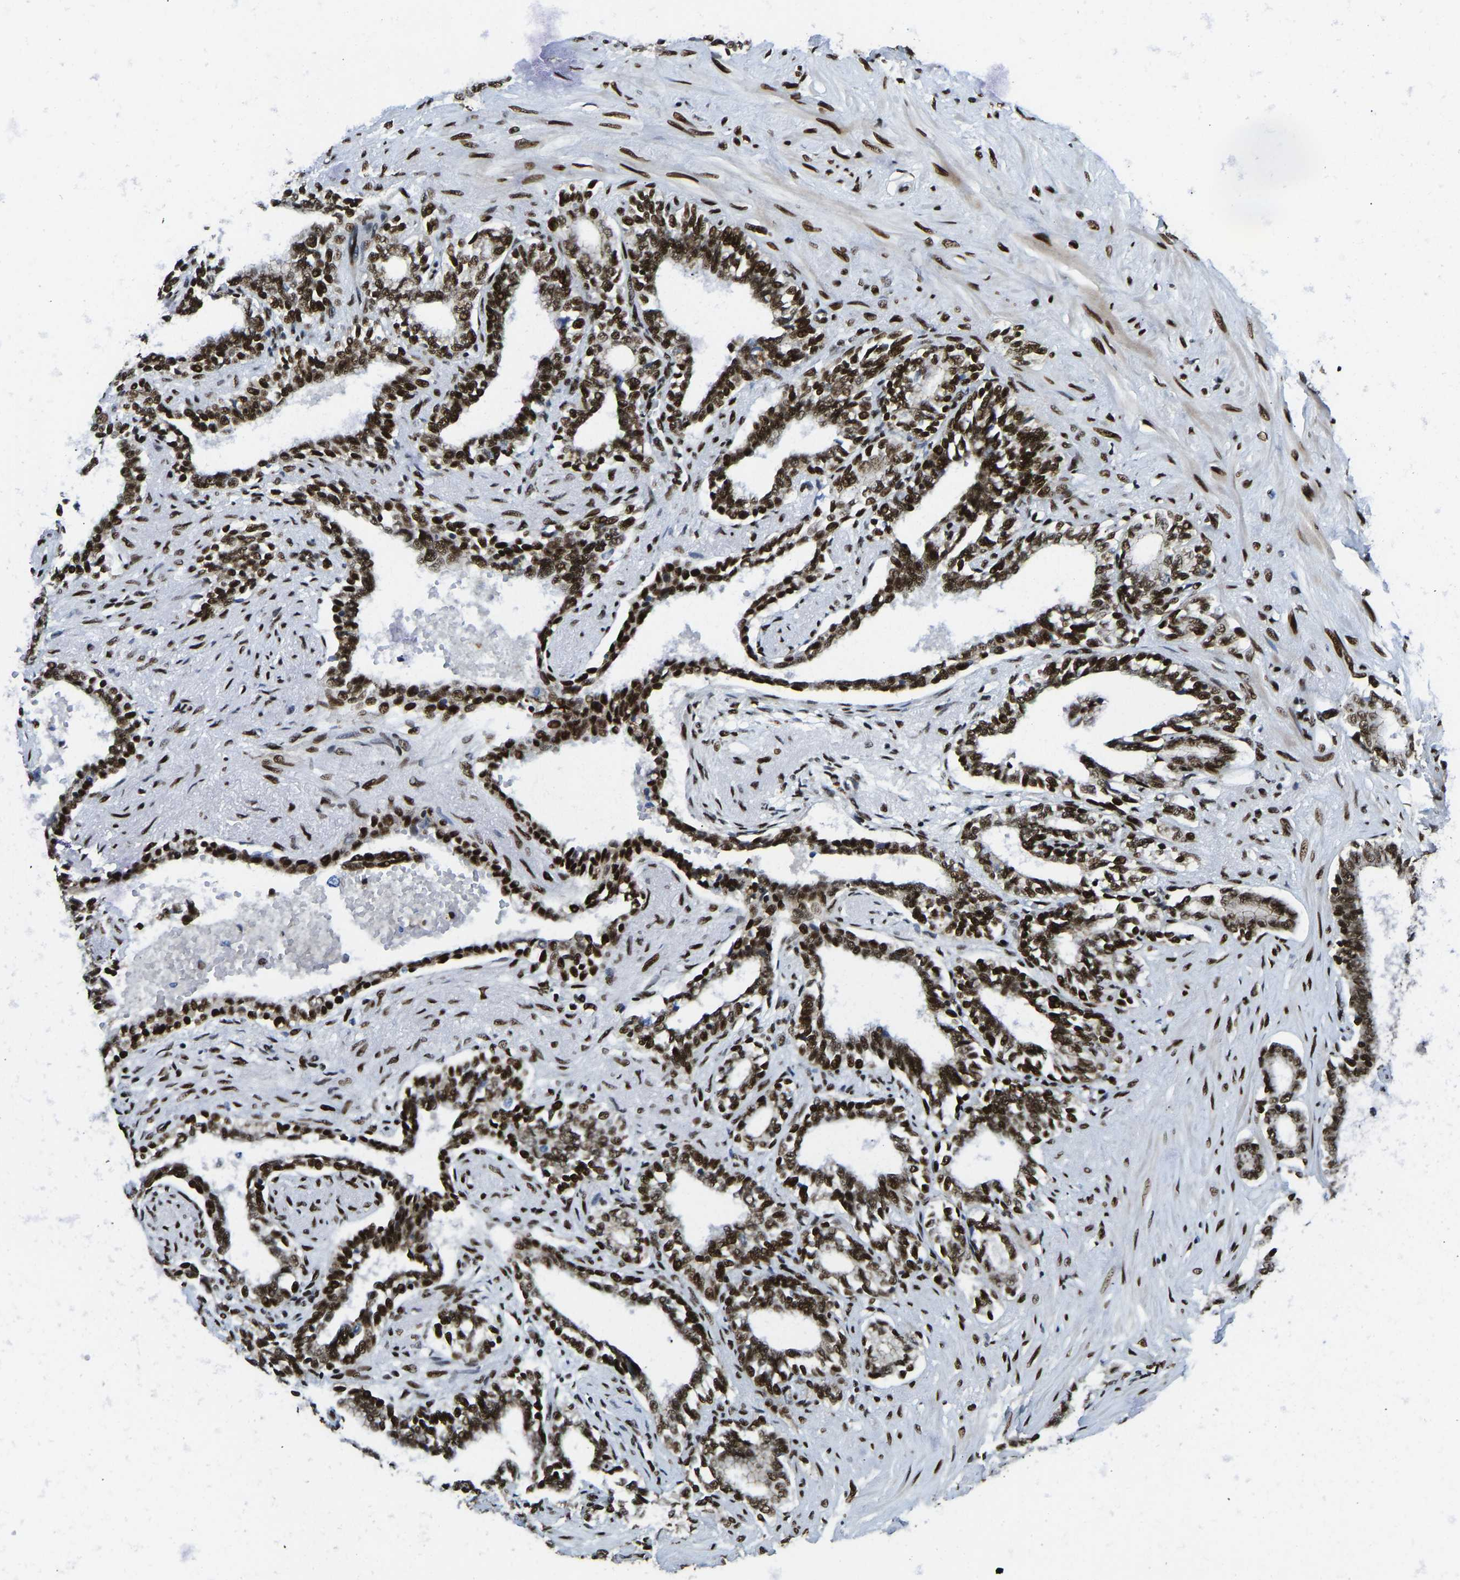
{"staining": {"intensity": "strong", "quantity": ">75%", "location": "nuclear"}, "tissue": "seminal vesicle", "cell_type": "Glandular cells", "image_type": "normal", "snomed": [{"axis": "morphology", "description": "Normal tissue, NOS"}, {"axis": "morphology", "description": "Adenocarcinoma, High grade"}, {"axis": "topography", "description": "Prostate"}, {"axis": "topography", "description": "Seminal veicle"}], "caption": "Protein staining demonstrates strong nuclear staining in about >75% of glandular cells in benign seminal vesicle. (Stains: DAB in brown, nuclei in blue, Microscopy: brightfield microscopy at high magnification).", "gene": "FOXK1", "patient": {"sex": "male", "age": 55}}